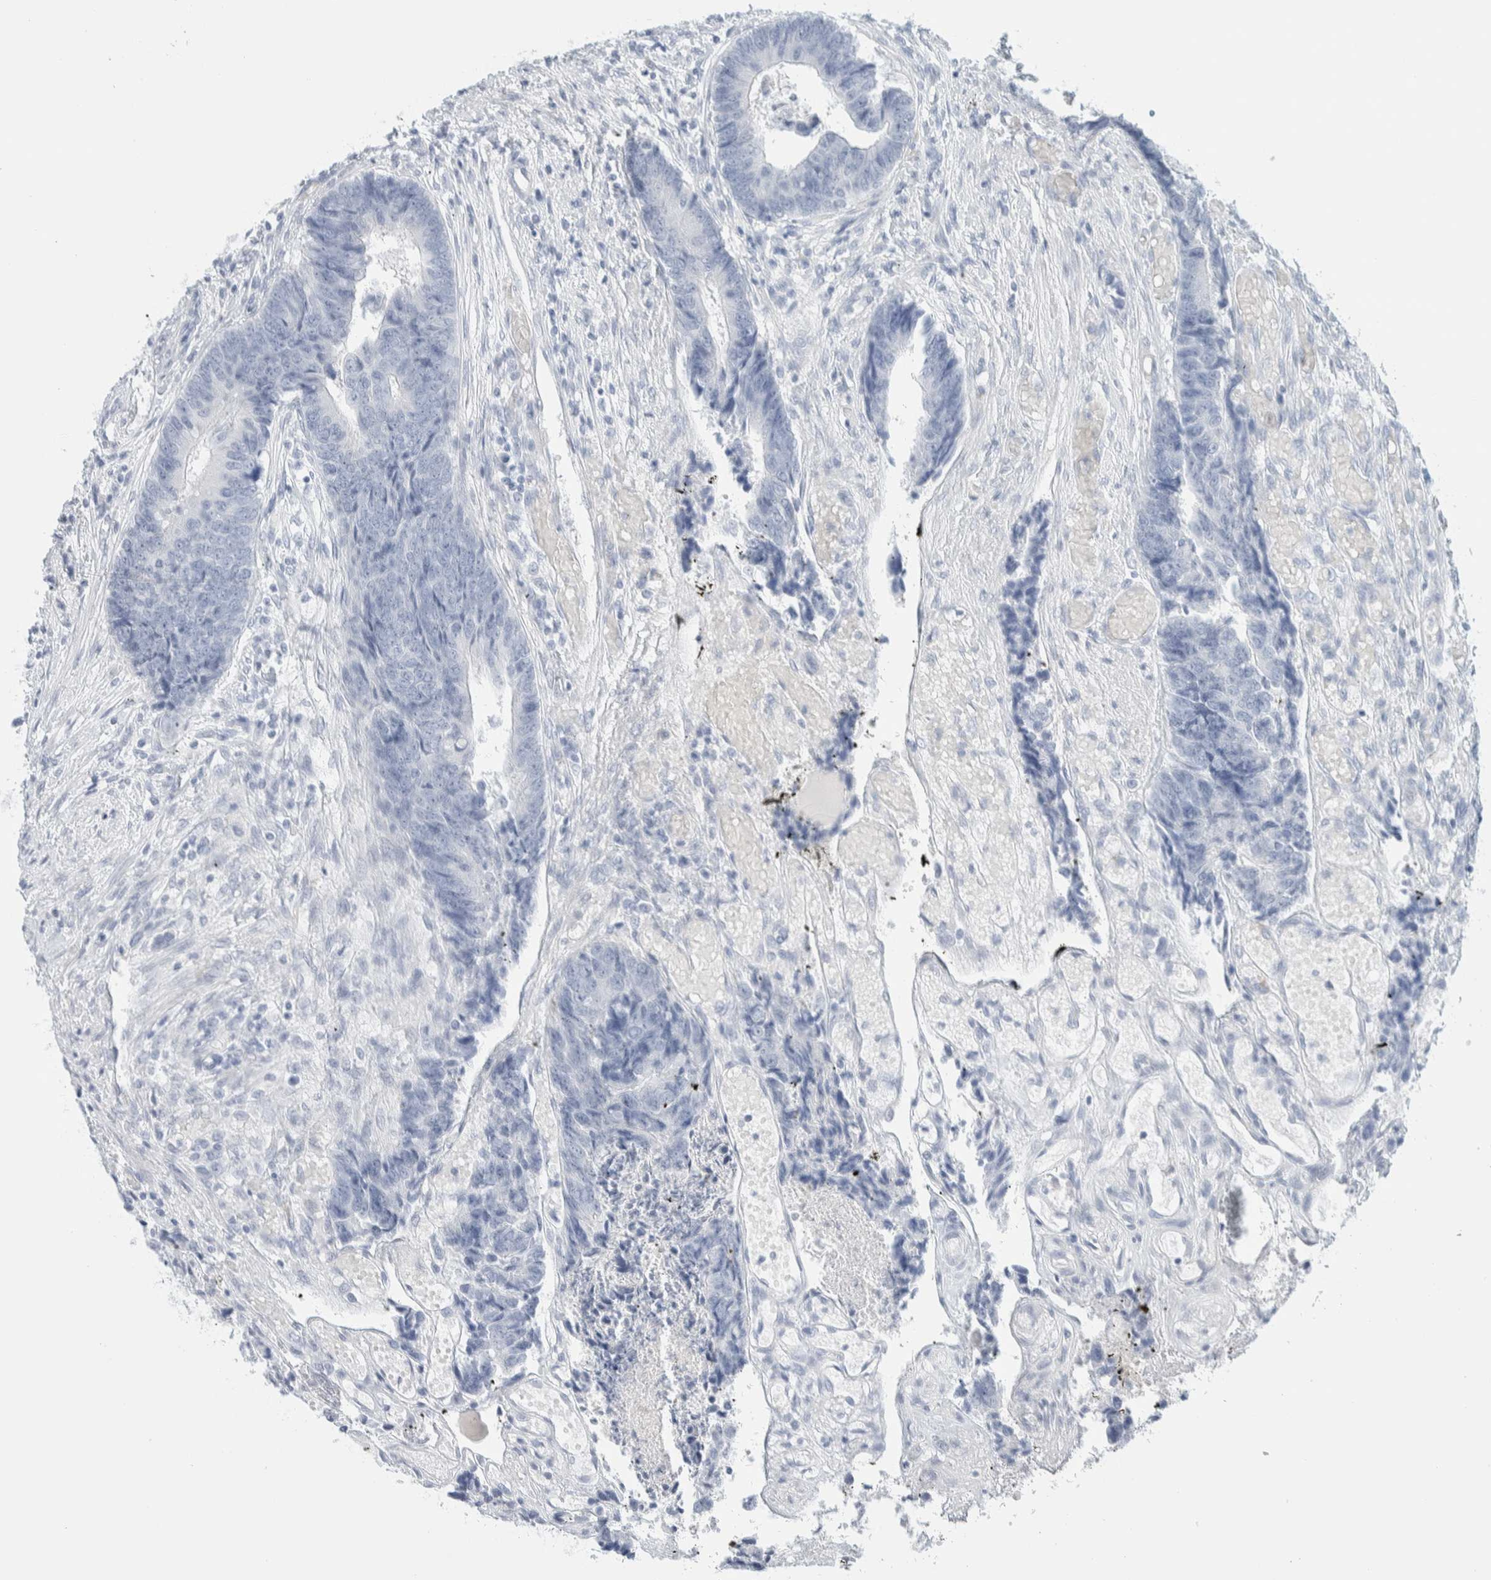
{"staining": {"intensity": "negative", "quantity": "none", "location": "none"}, "tissue": "colorectal cancer", "cell_type": "Tumor cells", "image_type": "cancer", "snomed": [{"axis": "morphology", "description": "Adenocarcinoma, NOS"}, {"axis": "topography", "description": "Rectum"}], "caption": "Colorectal adenocarcinoma stained for a protein using immunohistochemistry shows no expression tumor cells.", "gene": "ATCAY", "patient": {"sex": "male", "age": 84}}